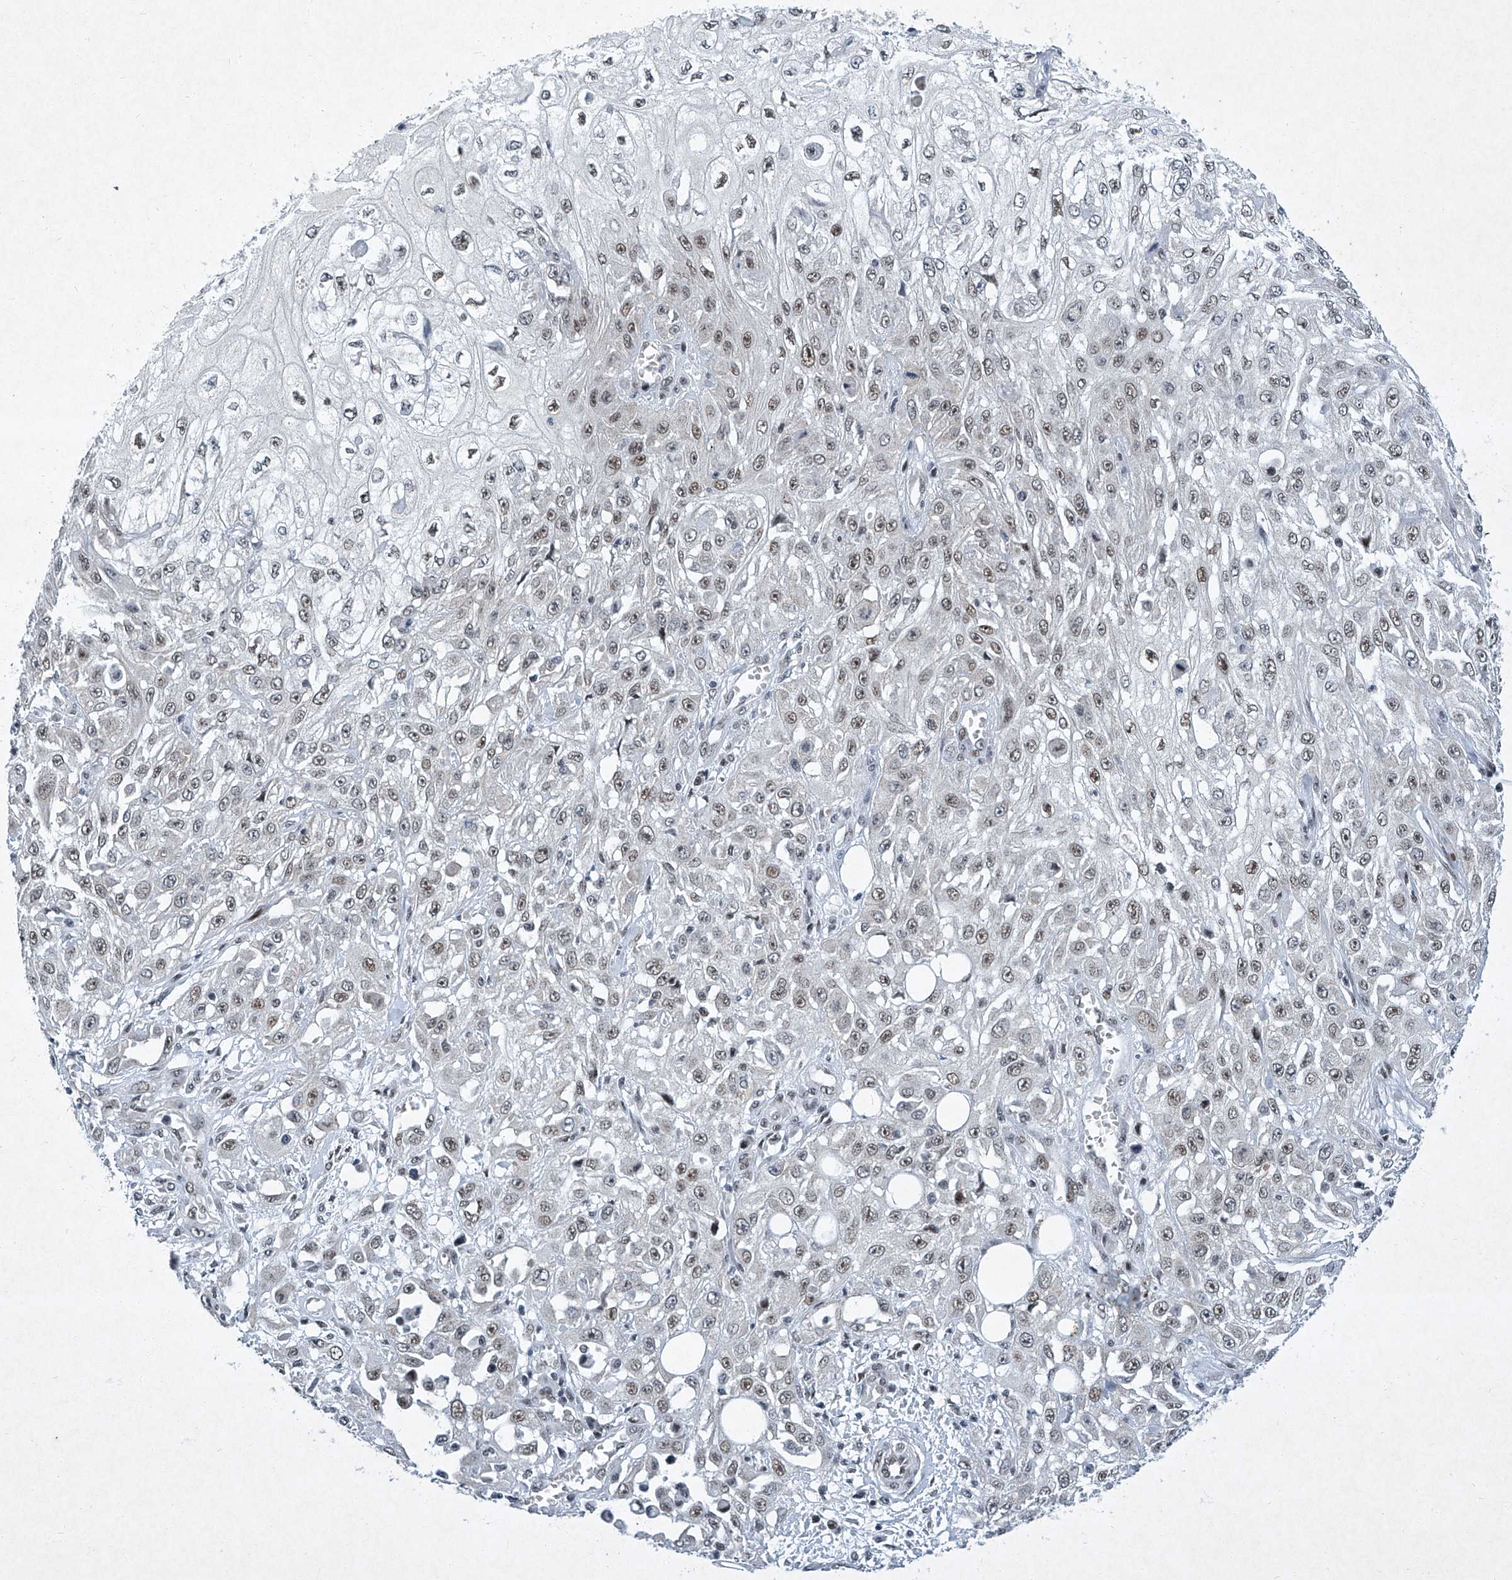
{"staining": {"intensity": "weak", "quantity": ">75%", "location": "nuclear"}, "tissue": "skin cancer", "cell_type": "Tumor cells", "image_type": "cancer", "snomed": [{"axis": "morphology", "description": "Squamous cell carcinoma, NOS"}, {"axis": "morphology", "description": "Squamous cell carcinoma, metastatic, NOS"}, {"axis": "topography", "description": "Skin"}, {"axis": "topography", "description": "Lymph node"}], "caption": "Human skin cancer (metastatic squamous cell carcinoma) stained with a brown dye shows weak nuclear positive positivity in approximately >75% of tumor cells.", "gene": "TFDP1", "patient": {"sex": "male", "age": 75}}